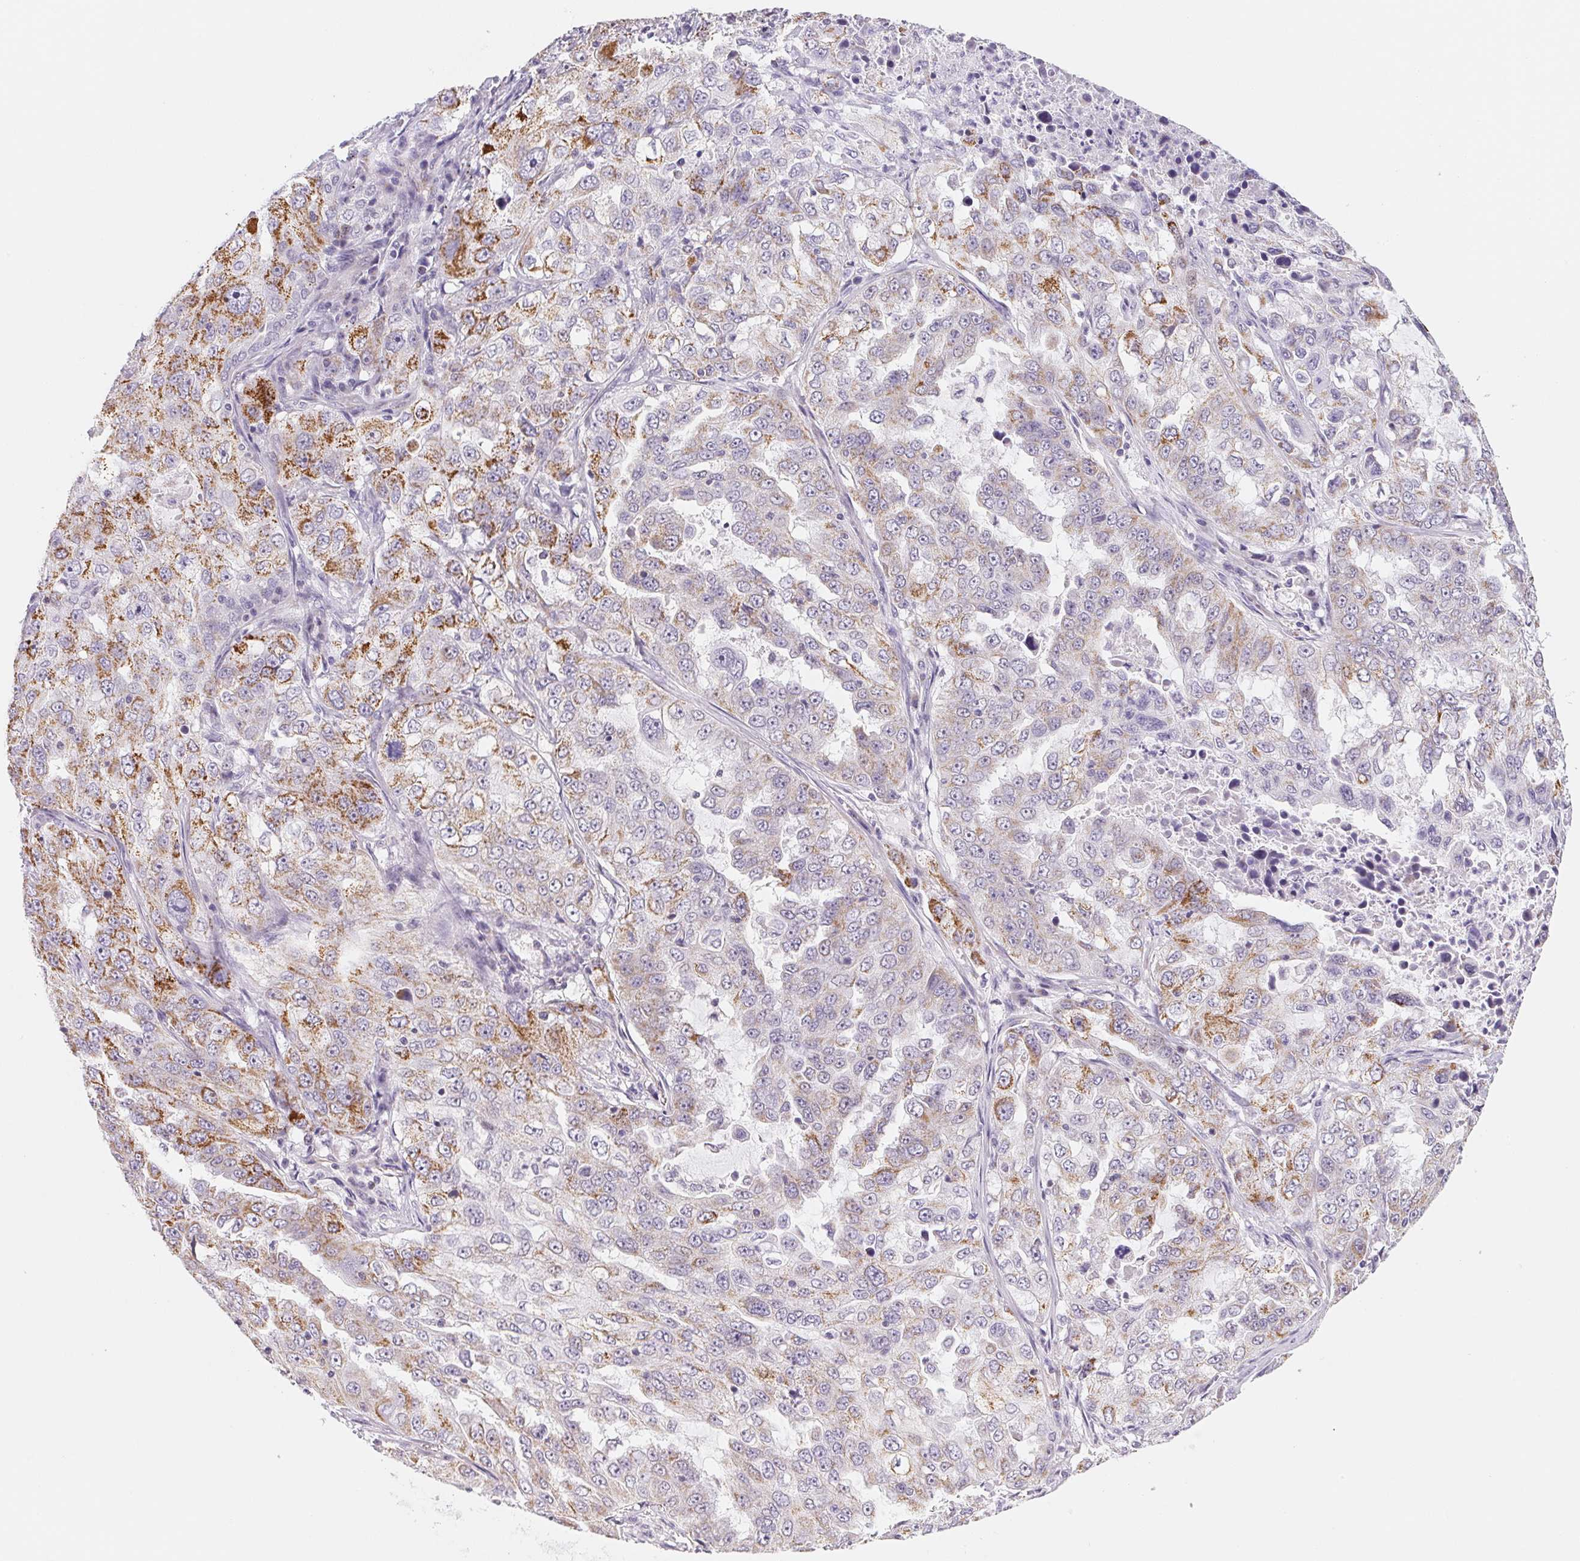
{"staining": {"intensity": "moderate", "quantity": "25%-75%", "location": "cytoplasmic/membranous"}, "tissue": "lung cancer", "cell_type": "Tumor cells", "image_type": "cancer", "snomed": [{"axis": "morphology", "description": "Adenocarcinoma, NOS"}, {"axis": "topography", "description": "Lung"}], "caption": "A histopathology image of lung adenocarcinoma stained for a protein shows moderate cytoplasmic/membranous brown staining in tumor cells. (DAB IHC, brown staining for protein, blue staining for nuclei).", "gene": "GIPC2", "patient": {"sex": "female", "age": 61}}